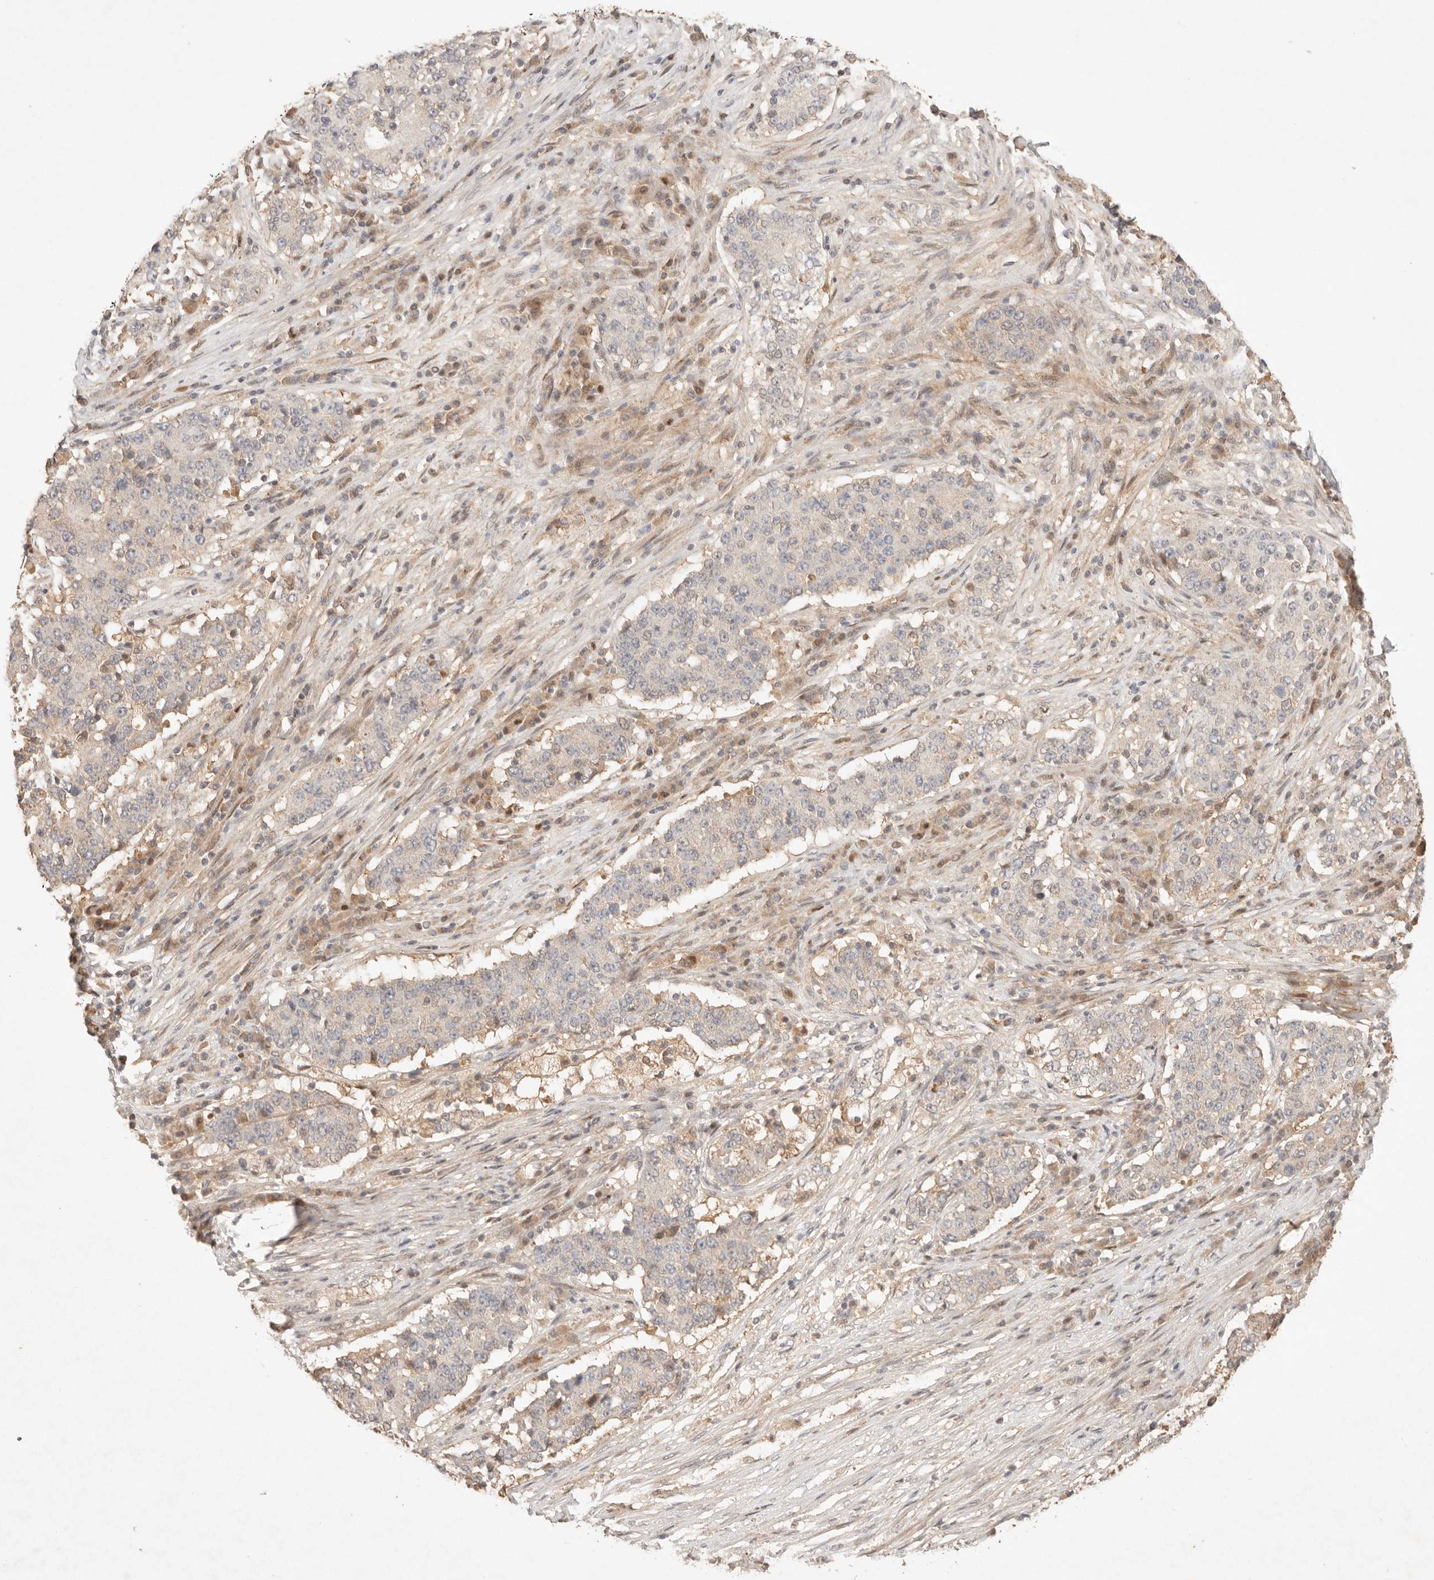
{"staining": {"intensity": "negative", "quantity": "none", "location": "none"}, "tissue": "stomach cancer", "cell_type": "Tumor cells", "image_type": "cancer", "snomed": [{"axis": "morphology", "description": "Adenocarcinoma, NOS"}, {"axis": "topography", "description": "Stomach"}], "caption": "Stomach adenocarcinoma stained for a protein using IHC displays no staining tumor cells.", "gene": "PHLDA3", "patient": {"sex": "male", "age": 59}}